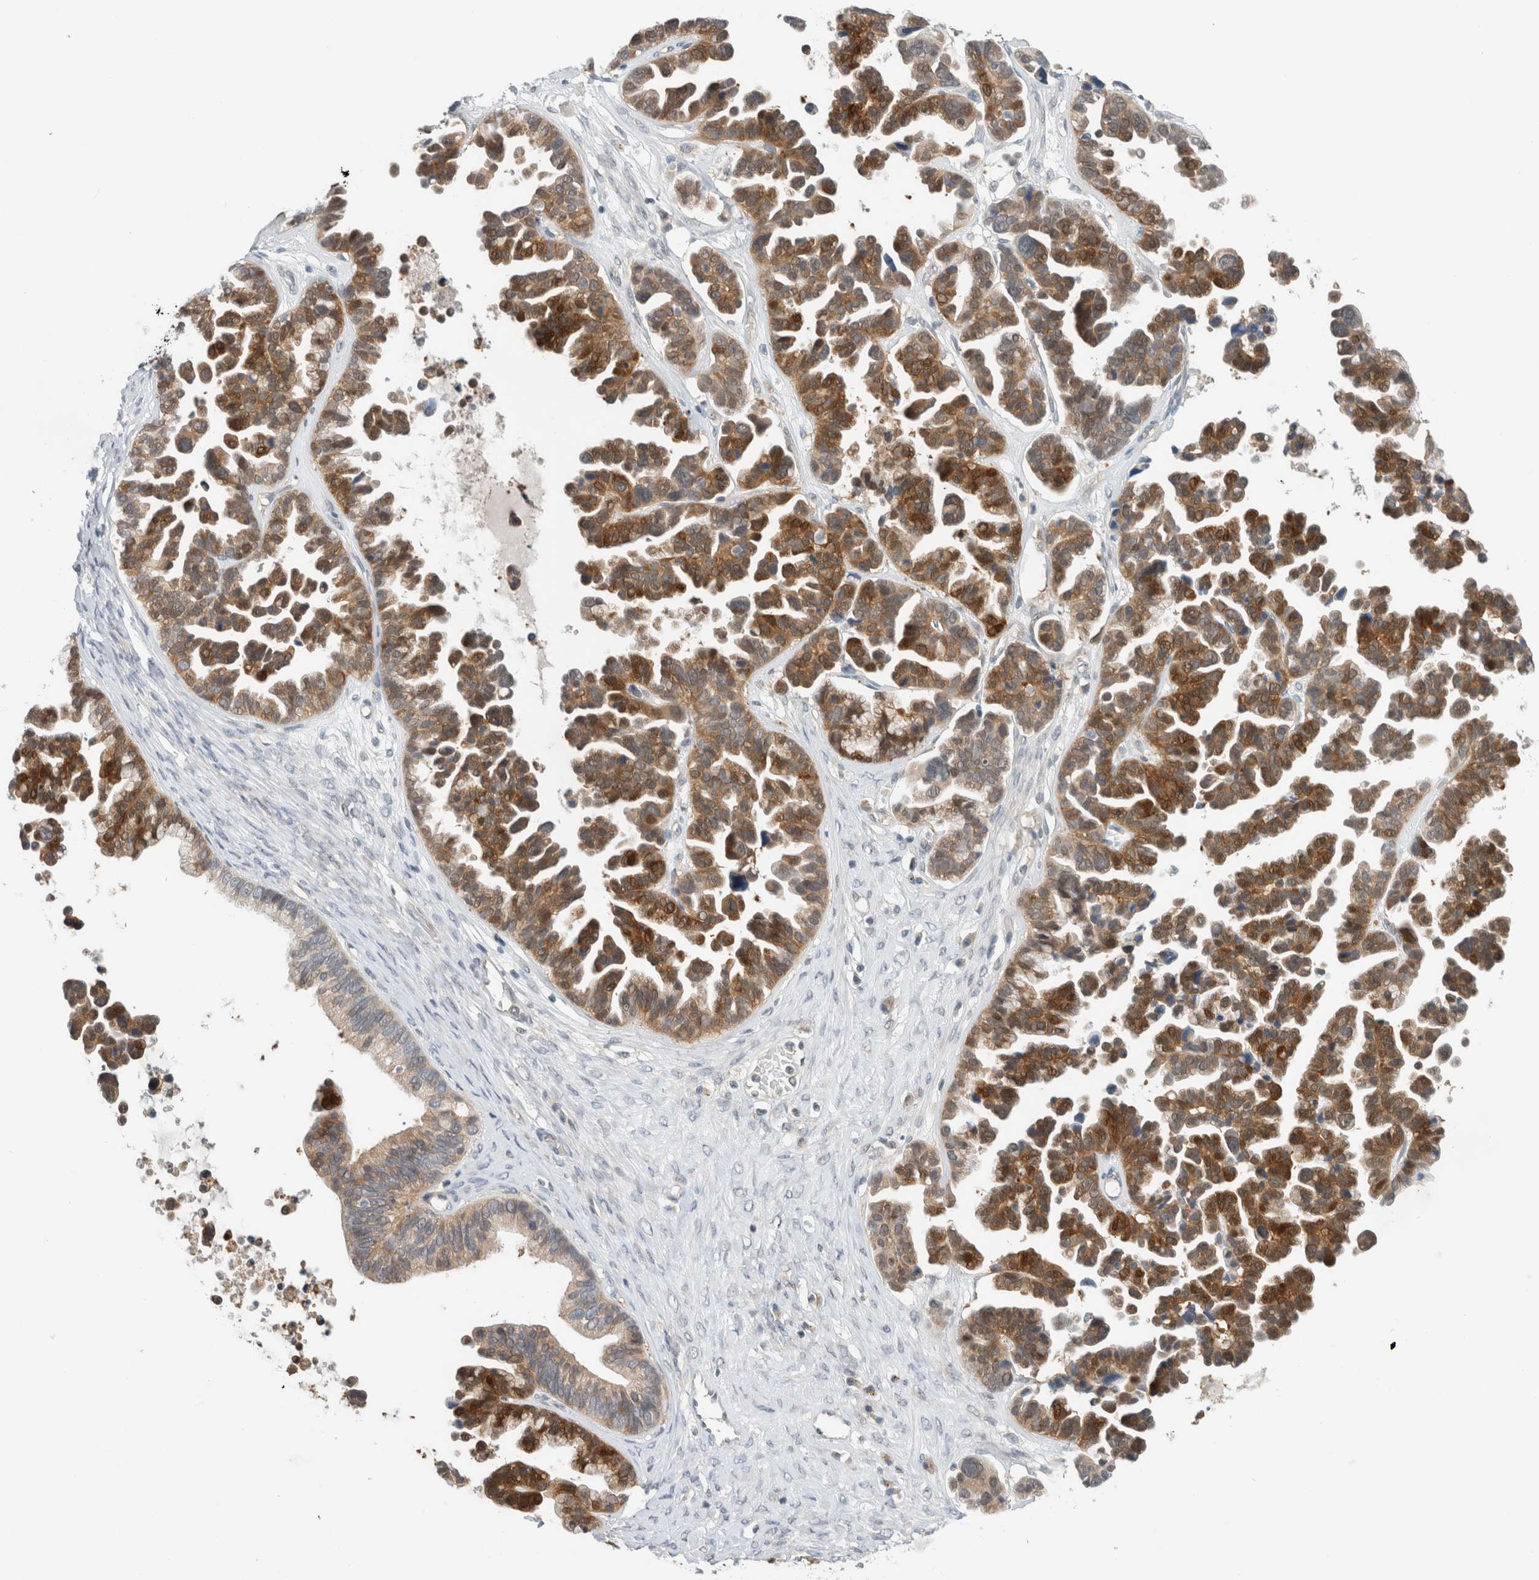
{"staining": {"intensity": "moderate", "quantity": ">75%", "location": "cytoplasmic/membranous"}, "tissue": "ovarian cancer", "cell_type": "Tumor cells", "image_type": "cancer", "snomed": [{"axis": "morphology", "description": "Cystadenocarcinoma, serous, NOS"}, {"axis": "topography", "description": "Ovary"}], "caption": "Human serous cystadenocarcinoma (ovarian) stained with a protein marker demonstrates moderate staining in tumor cells.", "gene": "PFDN4", "patient": {"sex": "female", "age": 56}}